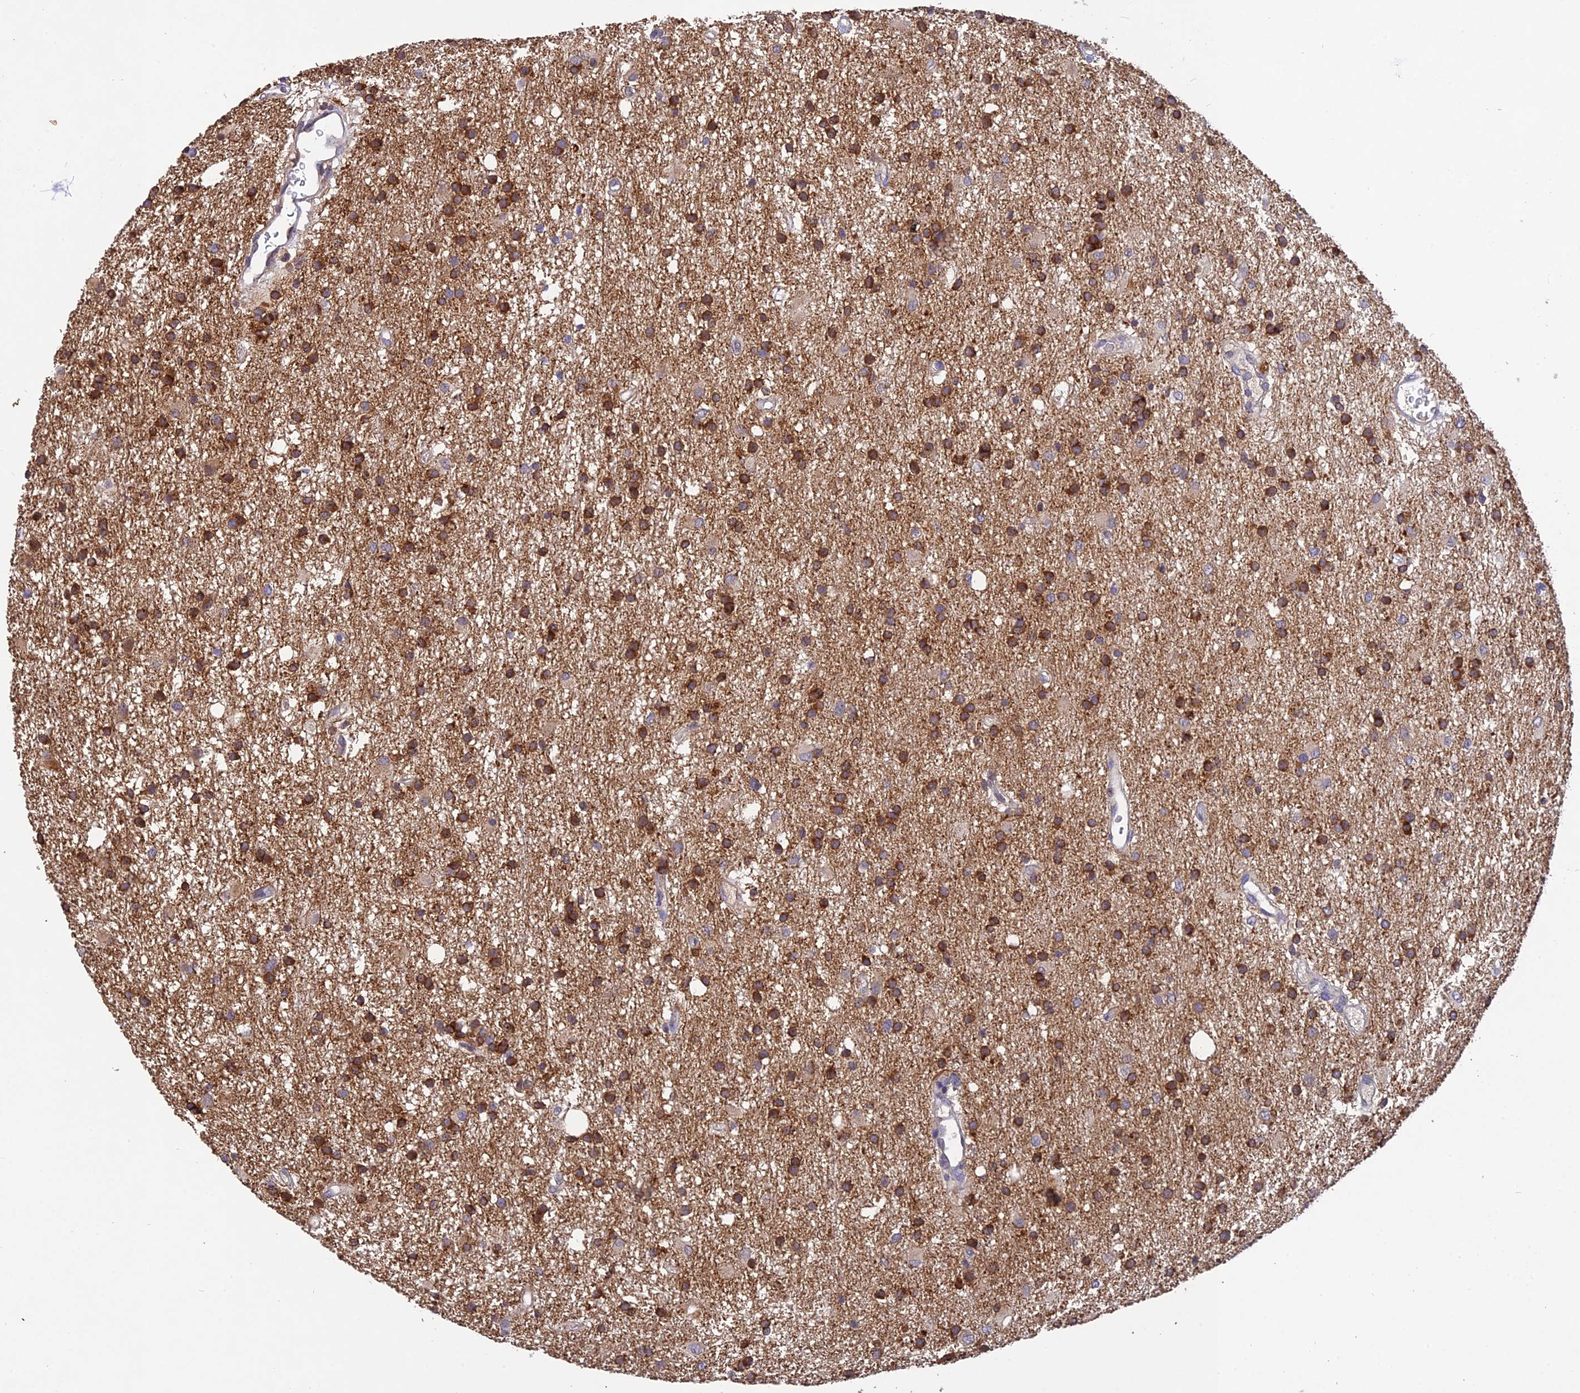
{"staining": {"intensity": "moderate", "quantity": ">75%", "location": "cytoplasmic/membranous"}, "tissue": "glioma", "cell_type": "Tumor cells", "image_type": "cancer", "snomed": [{"axis": "morphology", "description": "Glioma, malignant, High grade"}, {"axis": "topography", "description": "Brain"}], "caption": "Human glioma stained for a protein (brown) demonstrates moderate cytoplasmic/membranous positive expression in about >75% of tumor cells.", "gene": "DENND5B", "patient": {"sex": "male", "age": 77}}